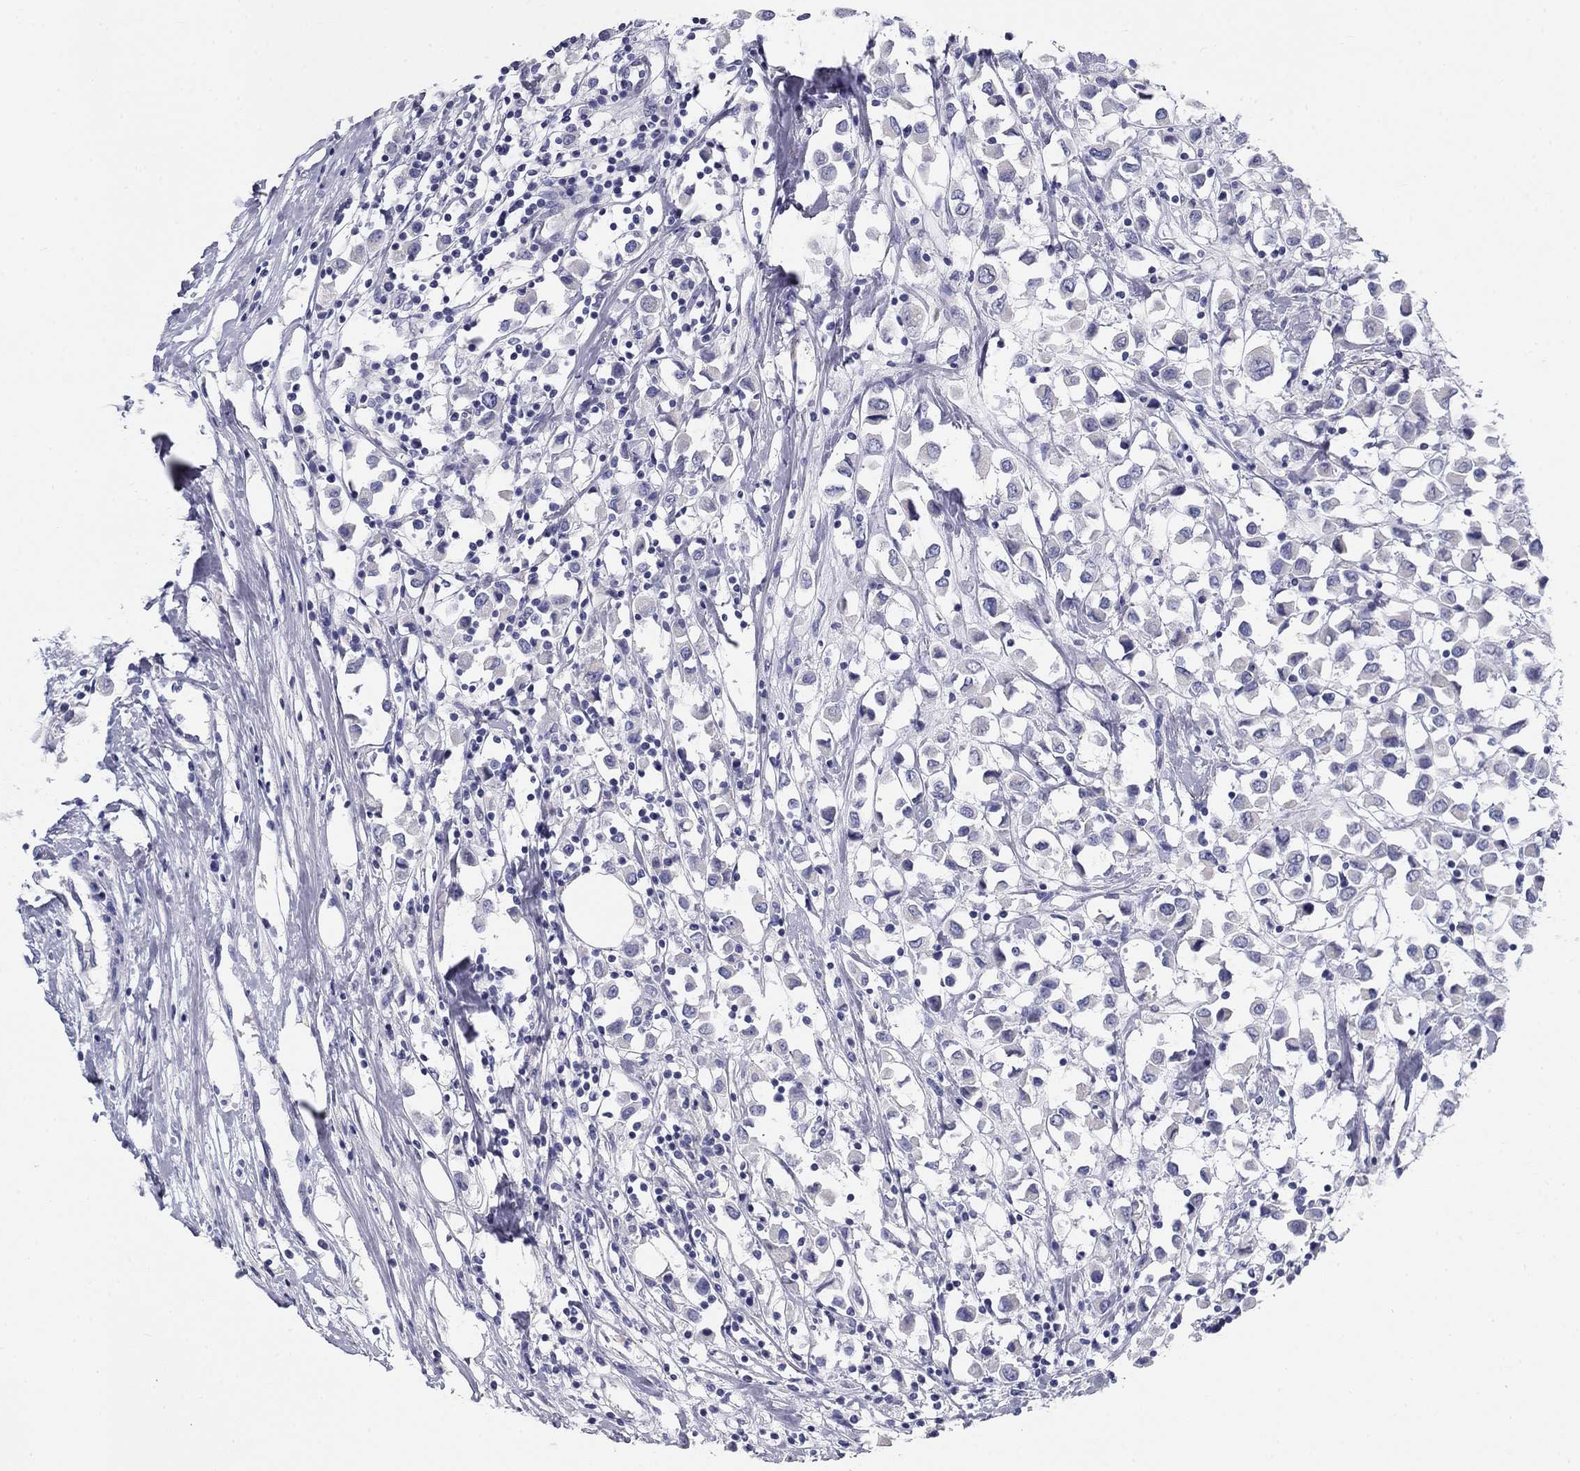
{"staining": {"intensity": "negative", "quantity": "none", "location": "none"}, "tissue": "breast cancer", "cell_type": "Tumor cells", "image_type": "cancer", "snomed": [{"axis": "morphology", "description": "Duct carcinoma"}, {"axis": "topography", "description": "Breast"}], "caption": "An image of infiltrating ductal carcinoma (breast) stained for a protein shows no brown staining in tumor cells.", "gene": "GALNTL5", "patient": {"sex": "female", "age": 61}}